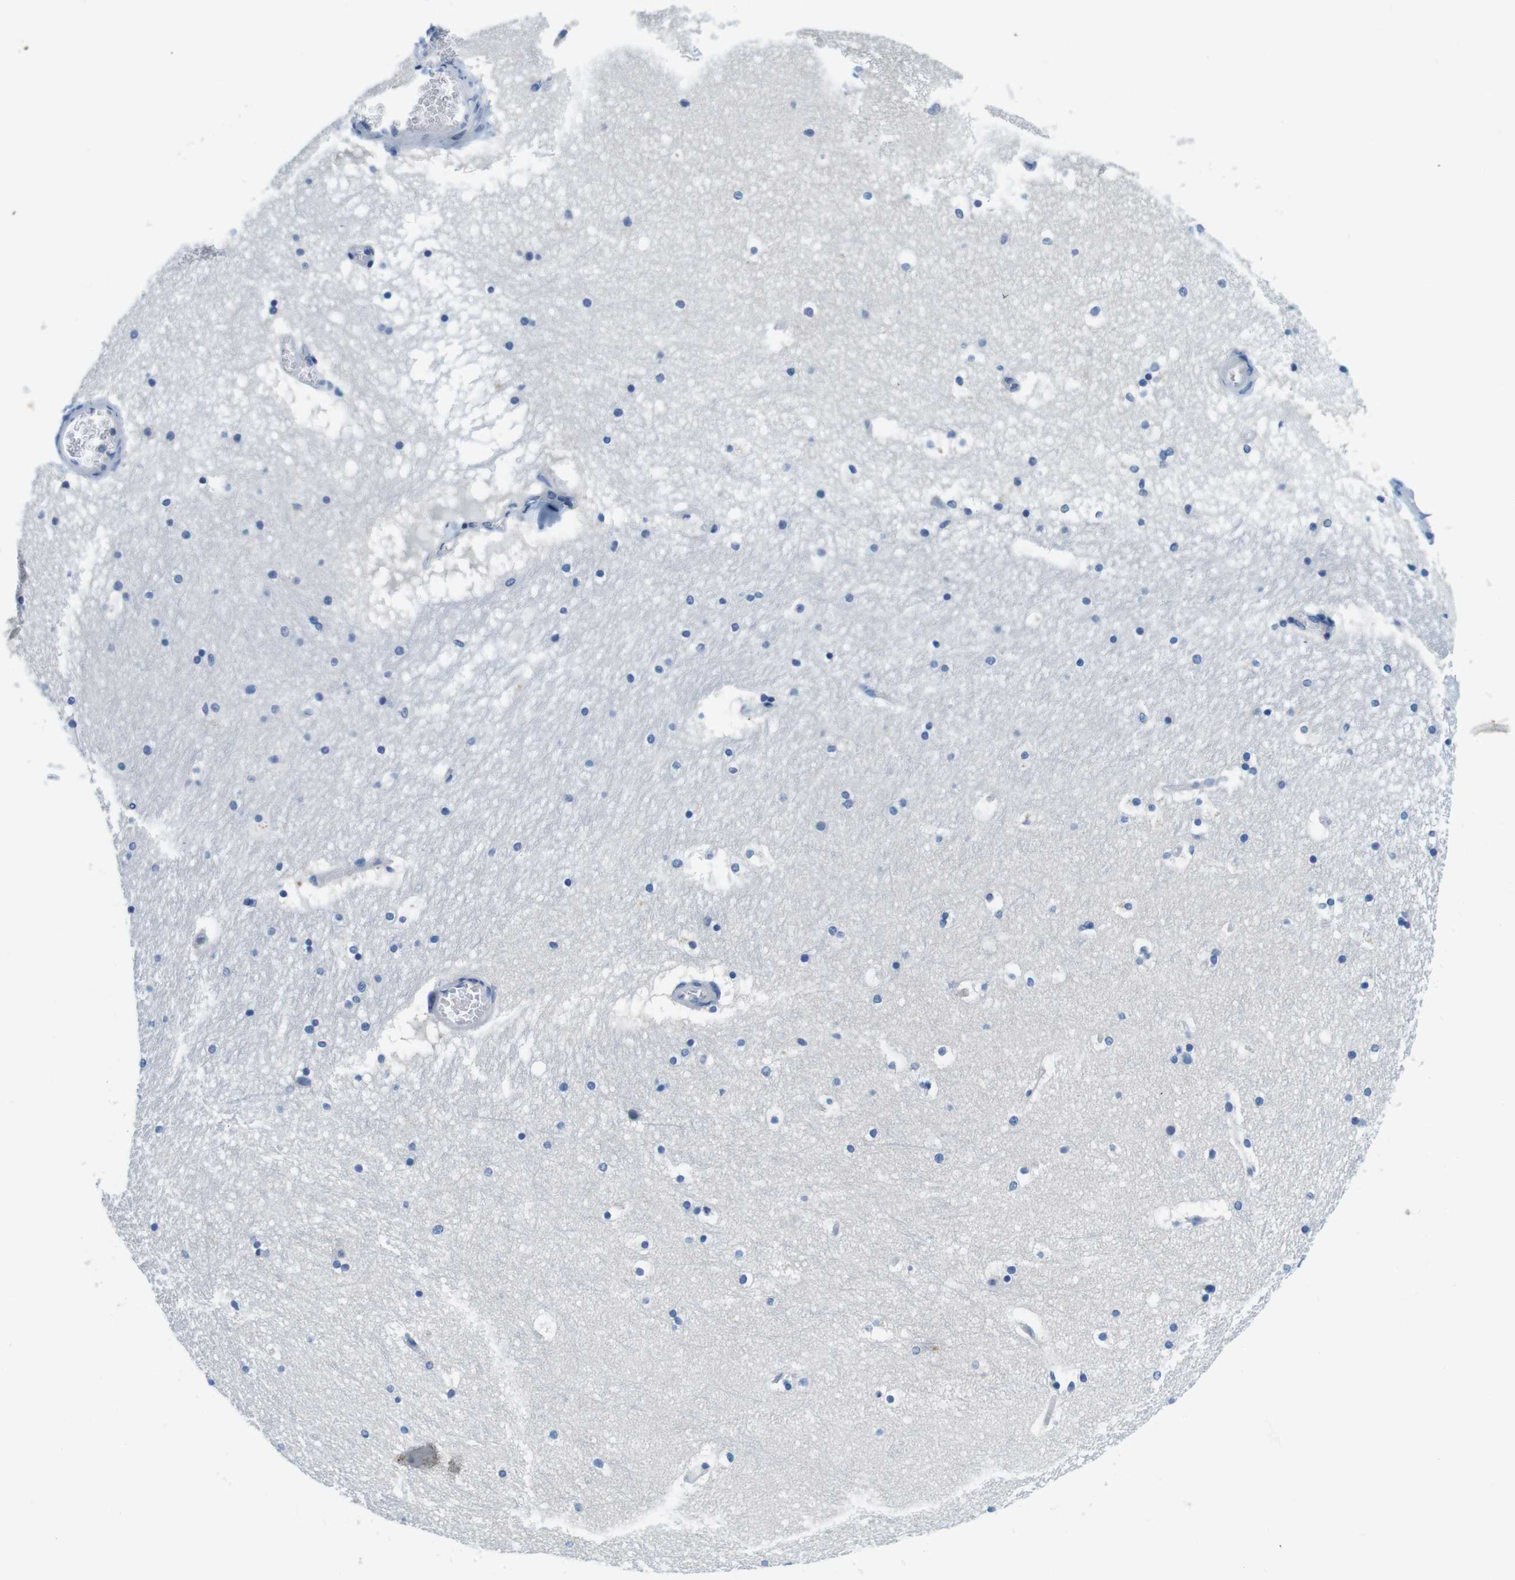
{"staining": {"intensity": "negative", "quantity": "none", "location": "none"}, "tissue": "hippocampus", "cell_type": "Glial cells", "image_type": "normal", "snomed": [{"axis": "morphology", "description": "Normal tissue, NOS"}, {"axis": "topography", "description": "Hippocampus"}], "caption": "This is an immunohistochemistry image of normal hippocampus. There is no positivity in glial cells.", "gene": "DENND4C", "patient": {"sex": "male", "age": 45}}